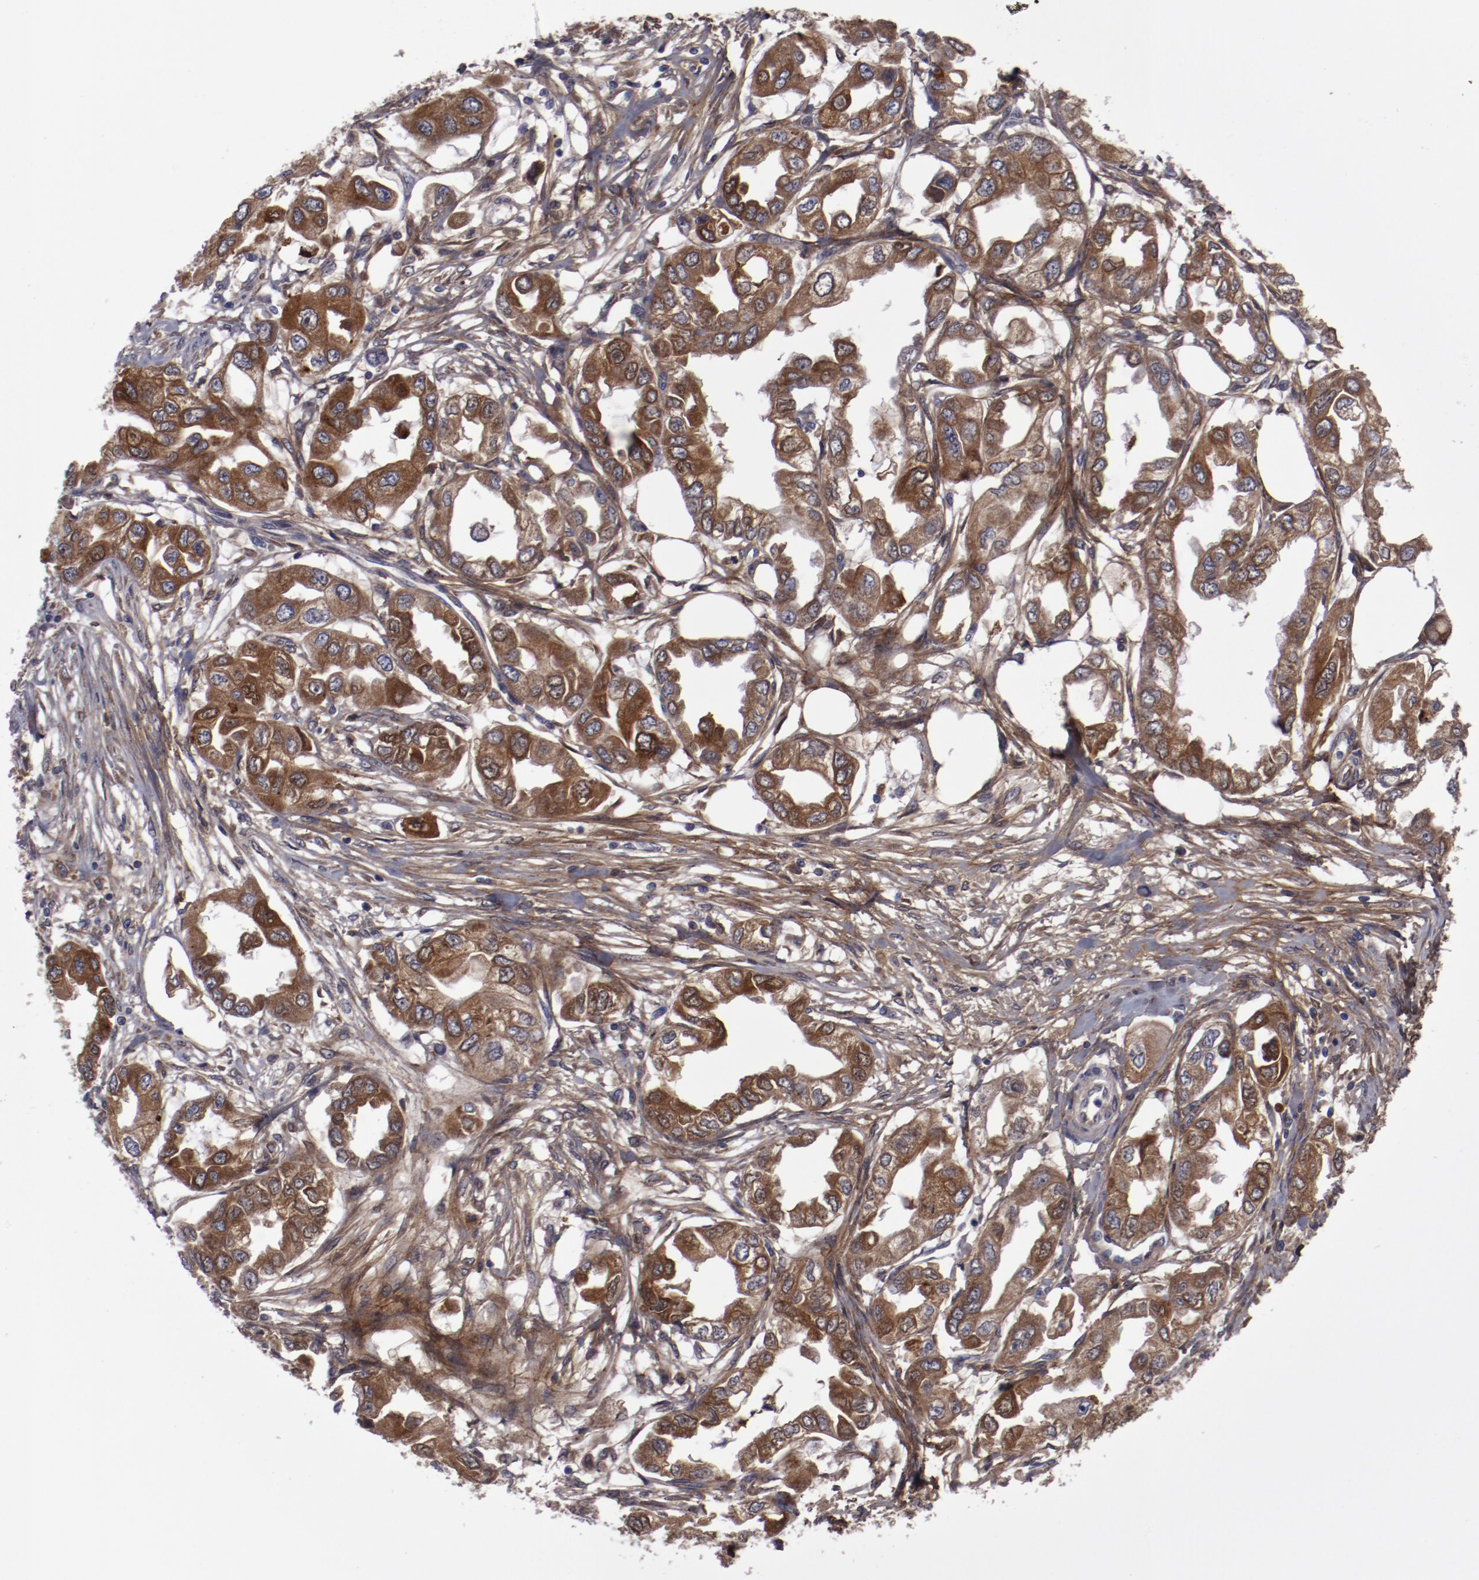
{"staining": {"intensity": "strong", "quantity": ">75%", "location": "cytoplasmic/membranous"}, "tissue": "endometrial cancer", "cell_type": "Tumor cells", "image_type": "cancer", "snomed": [{"axis": "morphology", "description": "Adenocarcinoma, NOS"}, {"axis": "topography", "description": "Endometrium"}], "caption": "Endometrial cancer tissue demonstrates strong cytoplasmic/membranous expression in approximately >75% of tumor cells, visualized by immunohistochemistry.", "gene": "IL12A", "patient": {"sex": "female", "age": 67}}